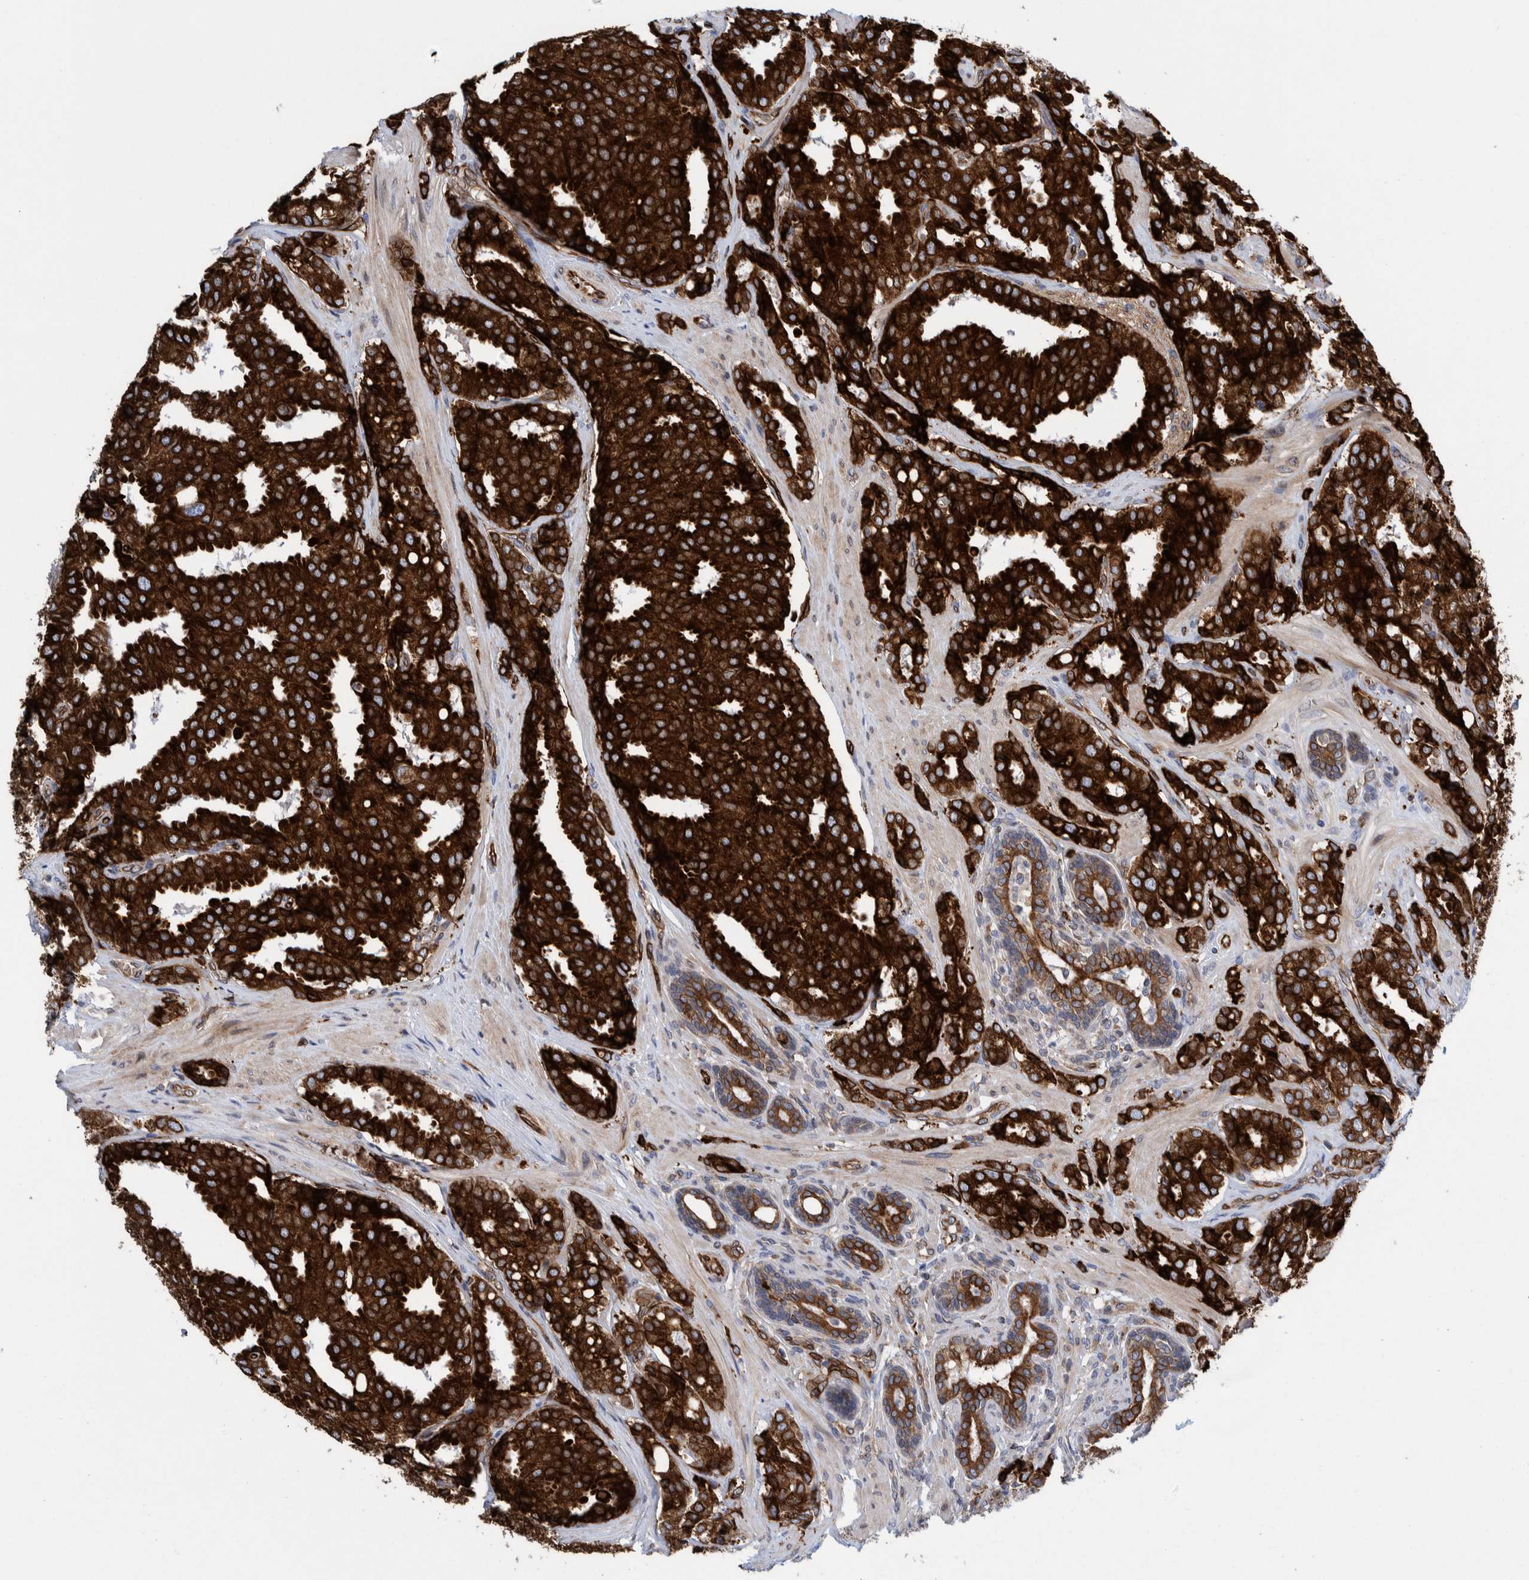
{"staining": {"intensity": "strong", "quantity": ">75%", "location": "cytoplasmic/membranous"}, "tissue": "prostate cancer", "cell_type": "Tumor cells", "image_type": "cancer", "snomed": [{"axis": "morphology", "description": "Adenocarcinoma, High grade"}, {"axis": "topography", "description": "Prostate"}], "caption": "Protein expression analysis of human adenocarcinoma (high-grade) (prostate) reveals strong cytoplasmic/membranous staining in about >75% of tumor cells. Using DAB (3,3'-diaminobenzidine) (brown) and hematoxylin (blue) stains, captured at high magnification using brightfield microscopy.", "gene": "THEM6", "patient": {"sex": "male", "age": 50}}